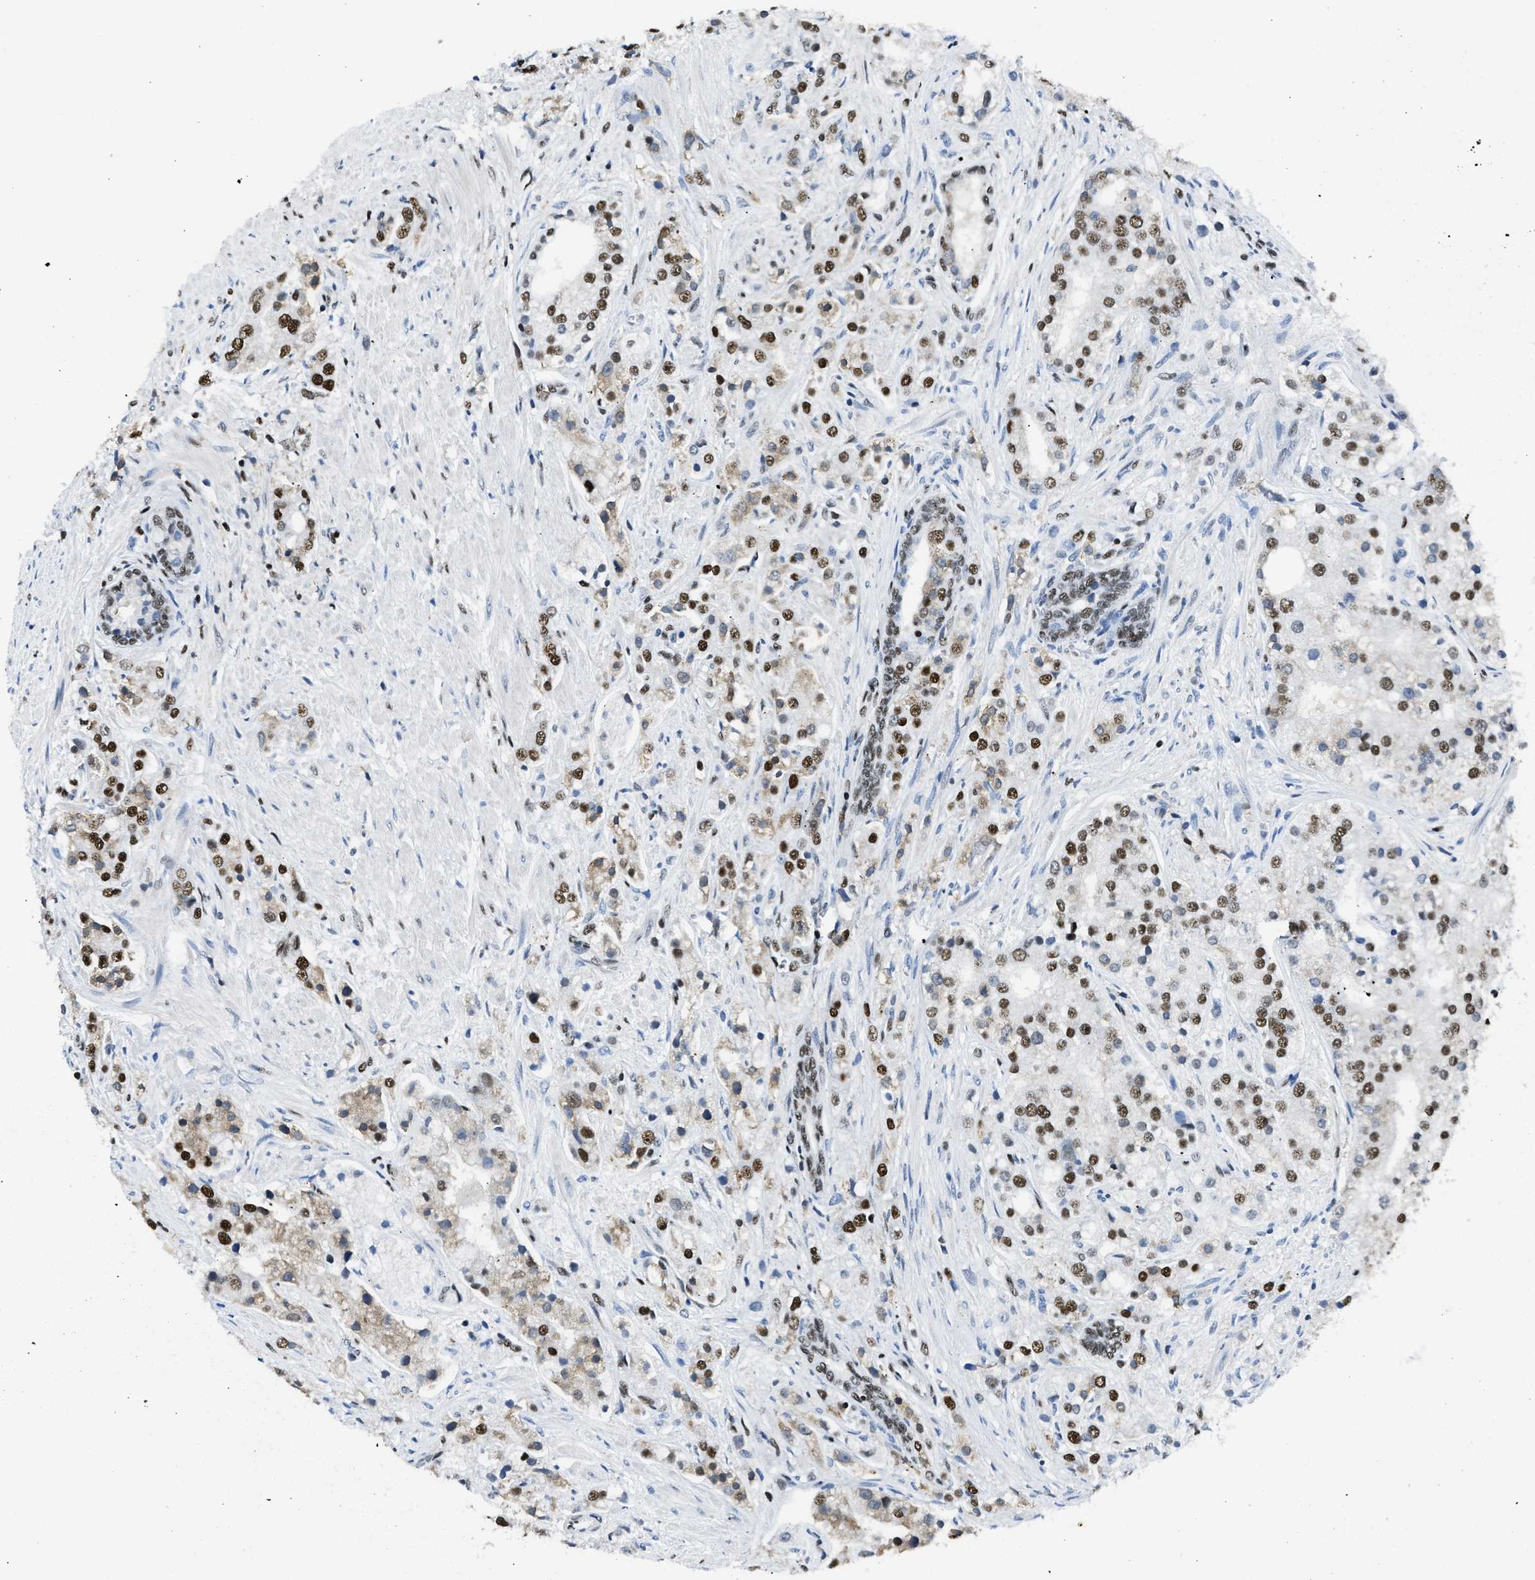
{"staining": {"intensity": "moderate", "quantity": "25%-75%", "location": "nuclear"}, "tissue": "prostate cancer", "cell_type": "Tumor cells", "image_type": "cancer", "snomed": [{"axis": "morphology", "description": "Adenocarcinoma, High grade"}, {"axis": "topography", "description": "Prostate"}], "caption": "This image exhibits prostate cancer (adenocarcinoma (high-grade)) stained with immunohistochemistry to label a protein in brown. The nuclear of tumor cells show moderate positivity for the protein. Nuclei are counter-stained blue.", "gene": "SCAF4", "patient": {"sex": "male", "age": 50}}